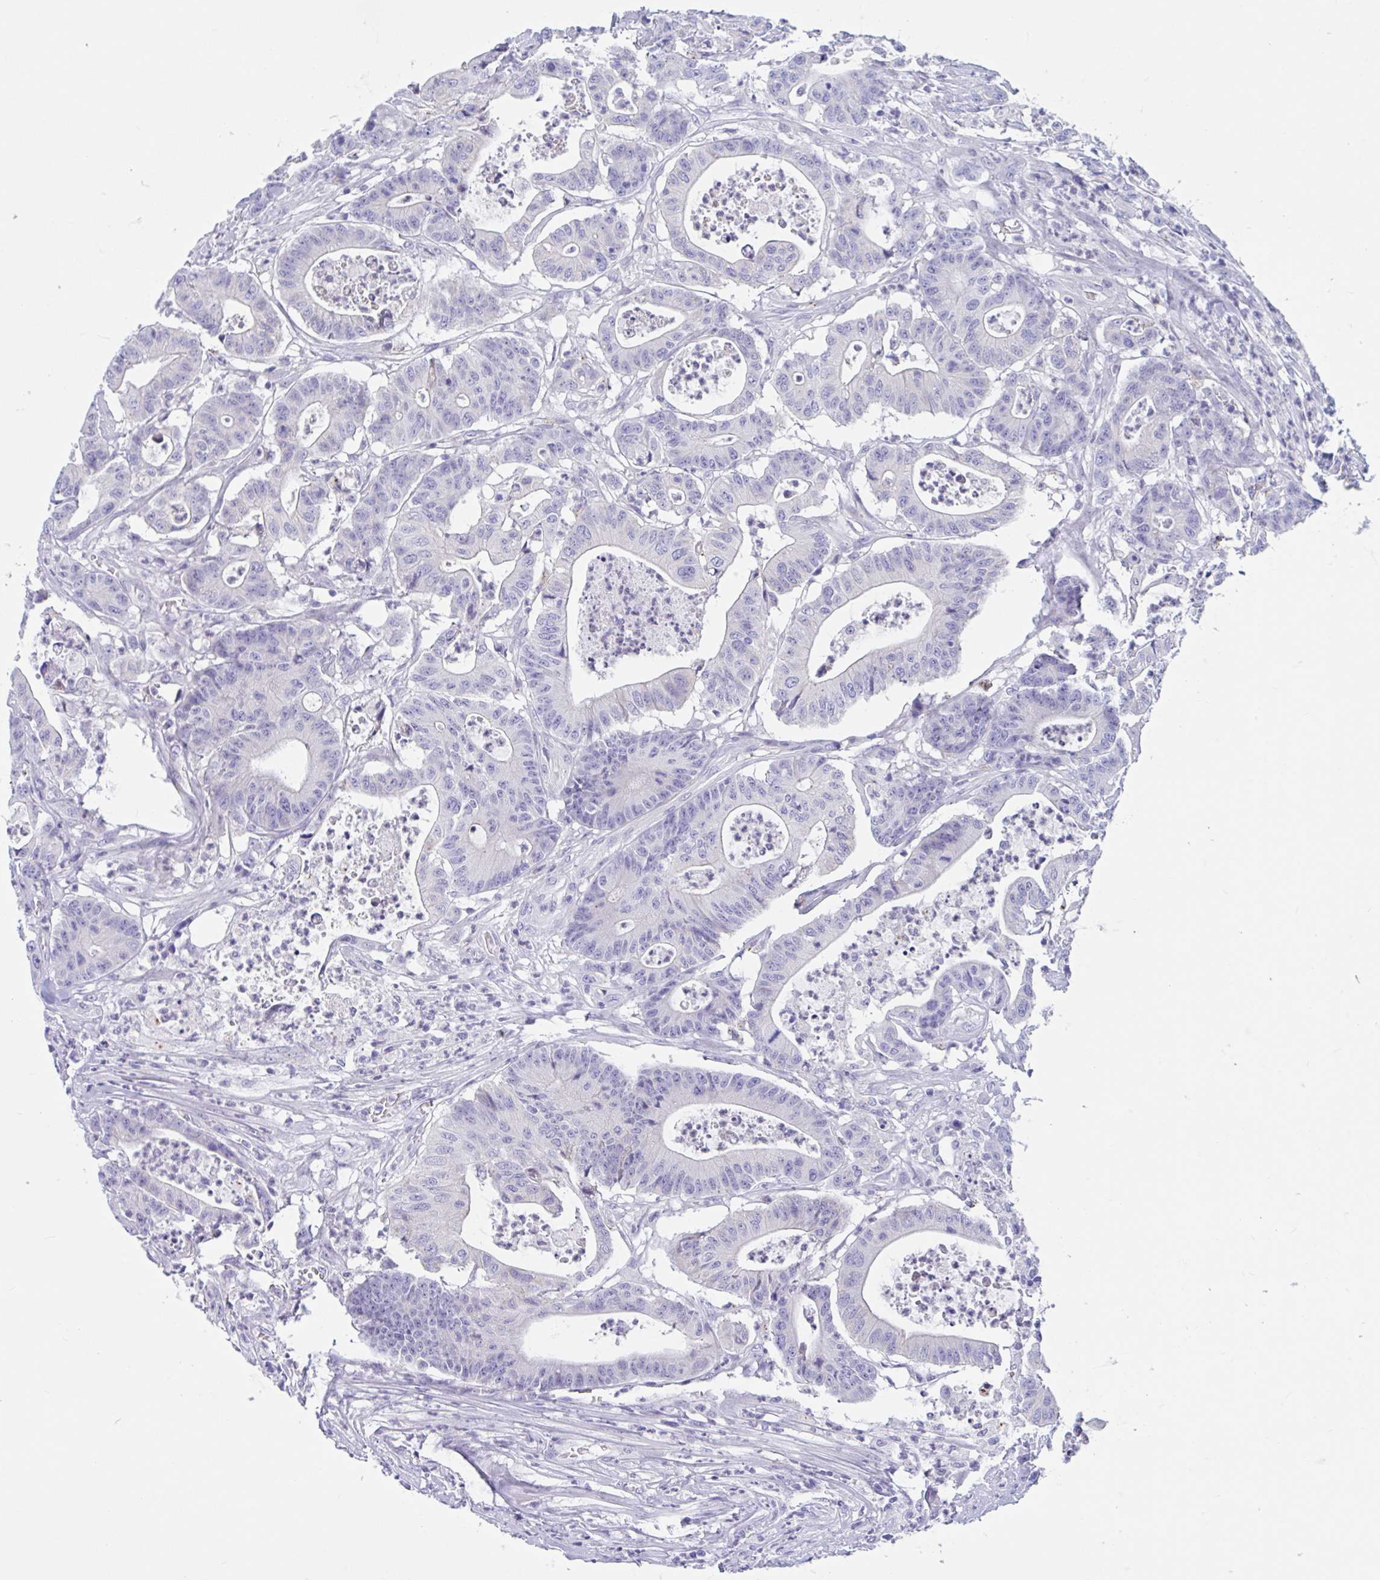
{"staining": {"intensity": "negative", "quantity": "none", "location": "none"}, "tissue": "colorectal cancer", "cell_type": "Tumor cells", "image_type": "cancer", "snomed": [{"axis": "morphology", "description": "Adenocarcinoma, NOS"}, {"axis": "topography", "description": "Colon"}], "caption": "This is an immunohistochemistry photomicrograph of human adenocarcinoma (colorectal). There is no expression in tumor cells.", "gene": "OR6N2", "patient": {"sex": "female", "age": 84}}